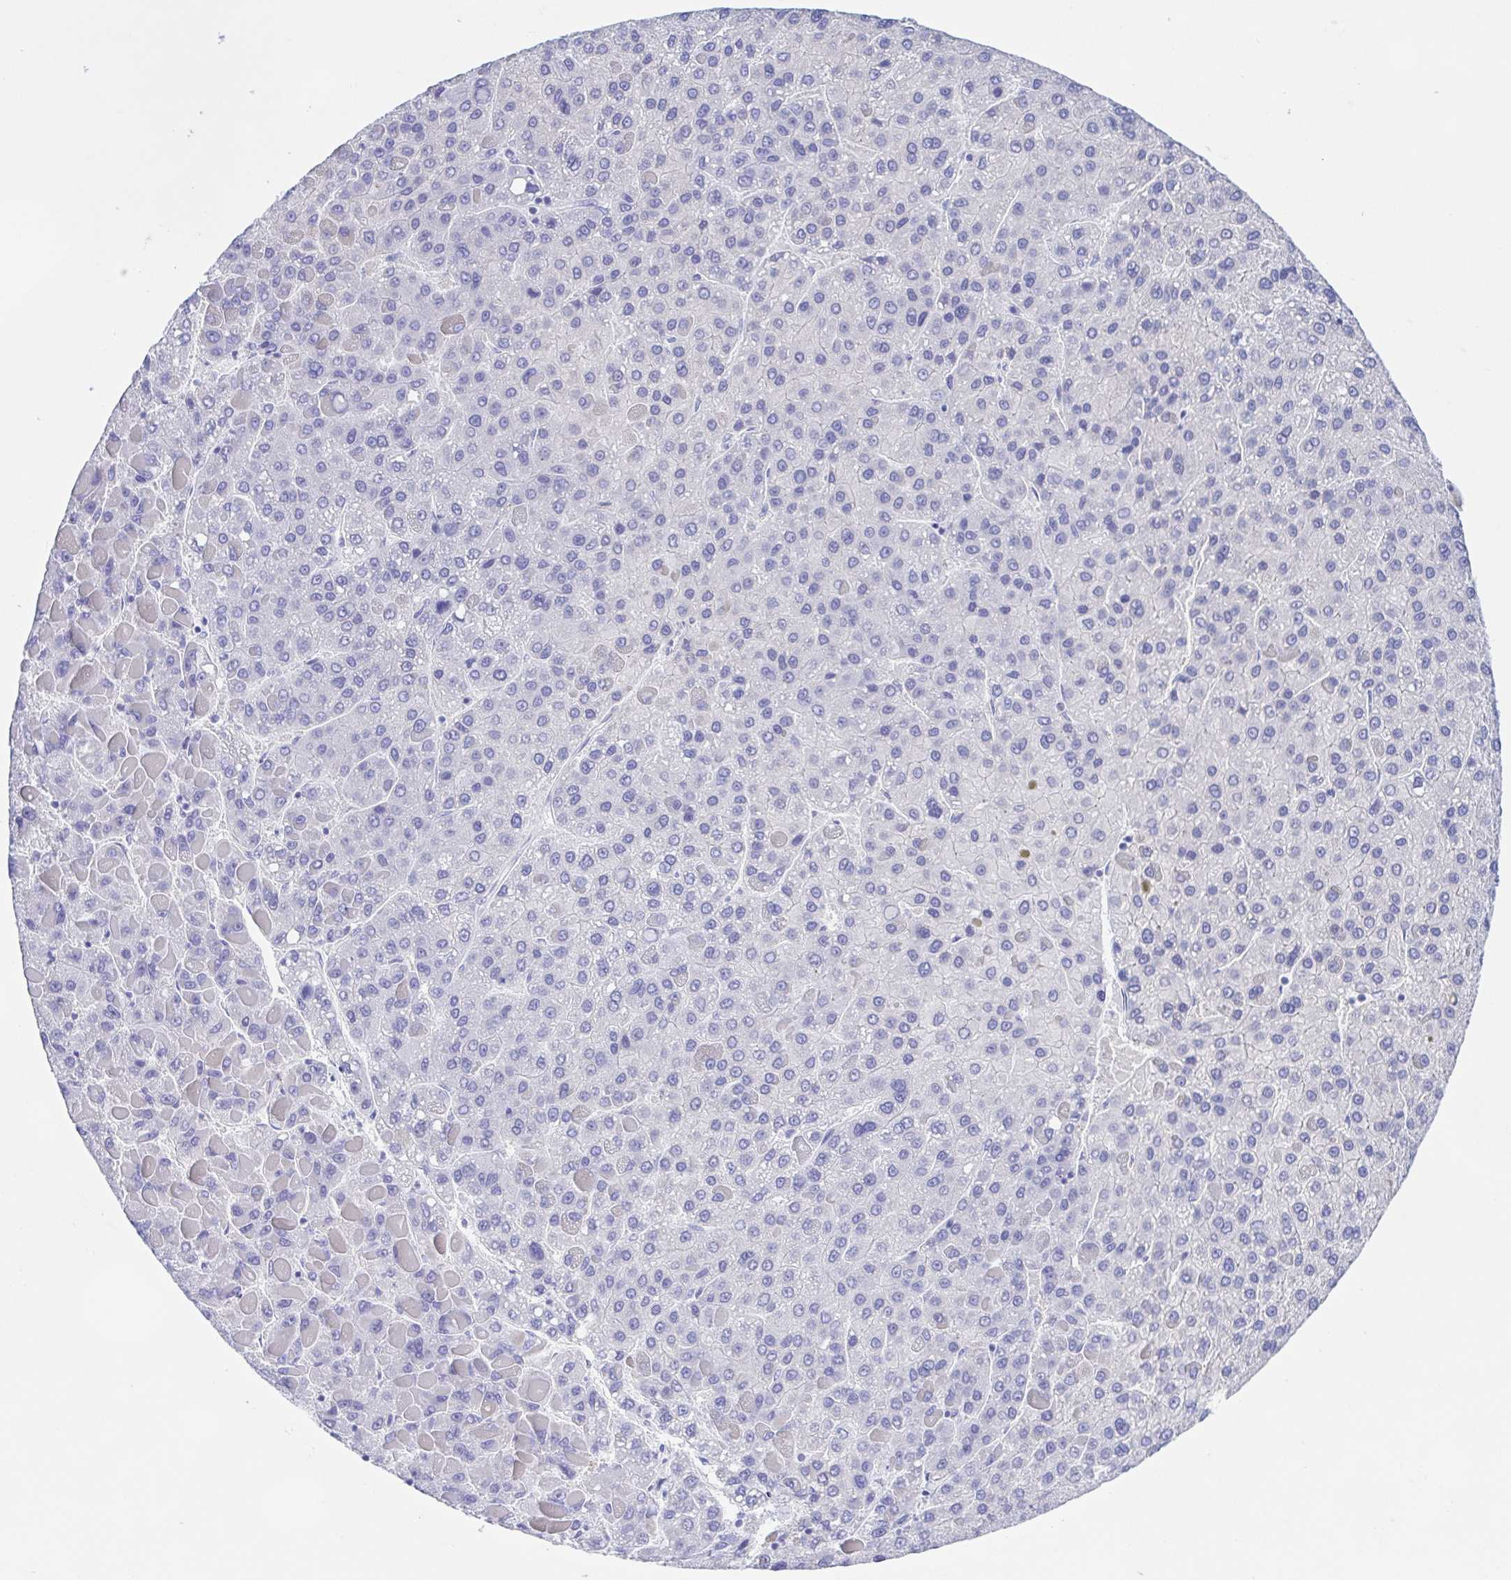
{"staining": {"intensity": "negative", "quantity": "none", "location": "none"}, "tissue": "liver cancer", "cell_type": "Tumor cells", "image_type": "cancer", "snomed": [{"axis": "morphology", "description": "Carcinoma, Hepatocellular, NOS"}, {"axis": "topography", "description": "Liver"}], "caption": "Immunohistochemistry of human hepatocellular carcinoma (liver) displays no staining in tumor cells.", "gene": "MUCL3", "patient": {"sex": "female", "age": 82}}